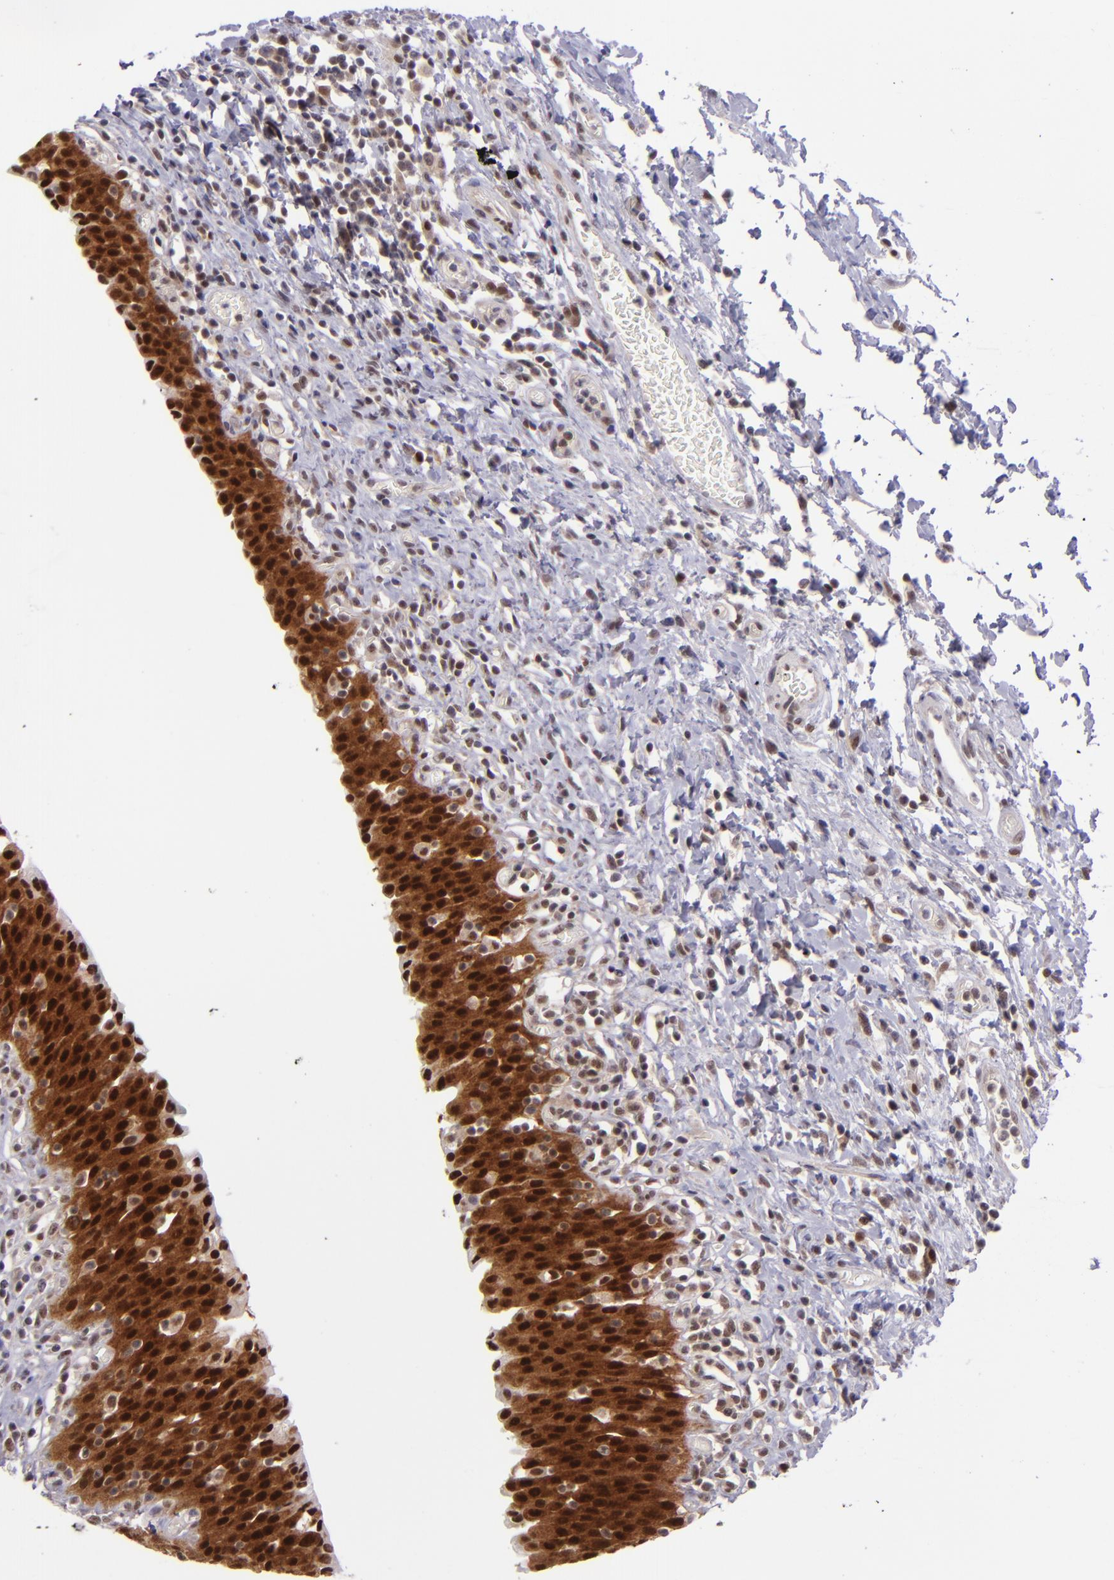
{"staining": {"intensity": "strong", "quantity": ">75%", "location": "cytoplasmic/membranous,nuclear"}, "tissue": "urinary bladder", "cell_type": "Urothelial cells", "image_type": "normal", "snomed": [{"axis": "morphology", "description": "Normal tissue, NOS"}, {"axis": "topography", "description": "Urinary bladder"}], "caption": "Urinary bladder stained with a brown dye demonstrates strong cytoplasmic/membranous,nuclear positive positivity in approximately >75% of urothelial cells.", "gene": "BAG1", "patient": {"sex": "male", "age": 51}}